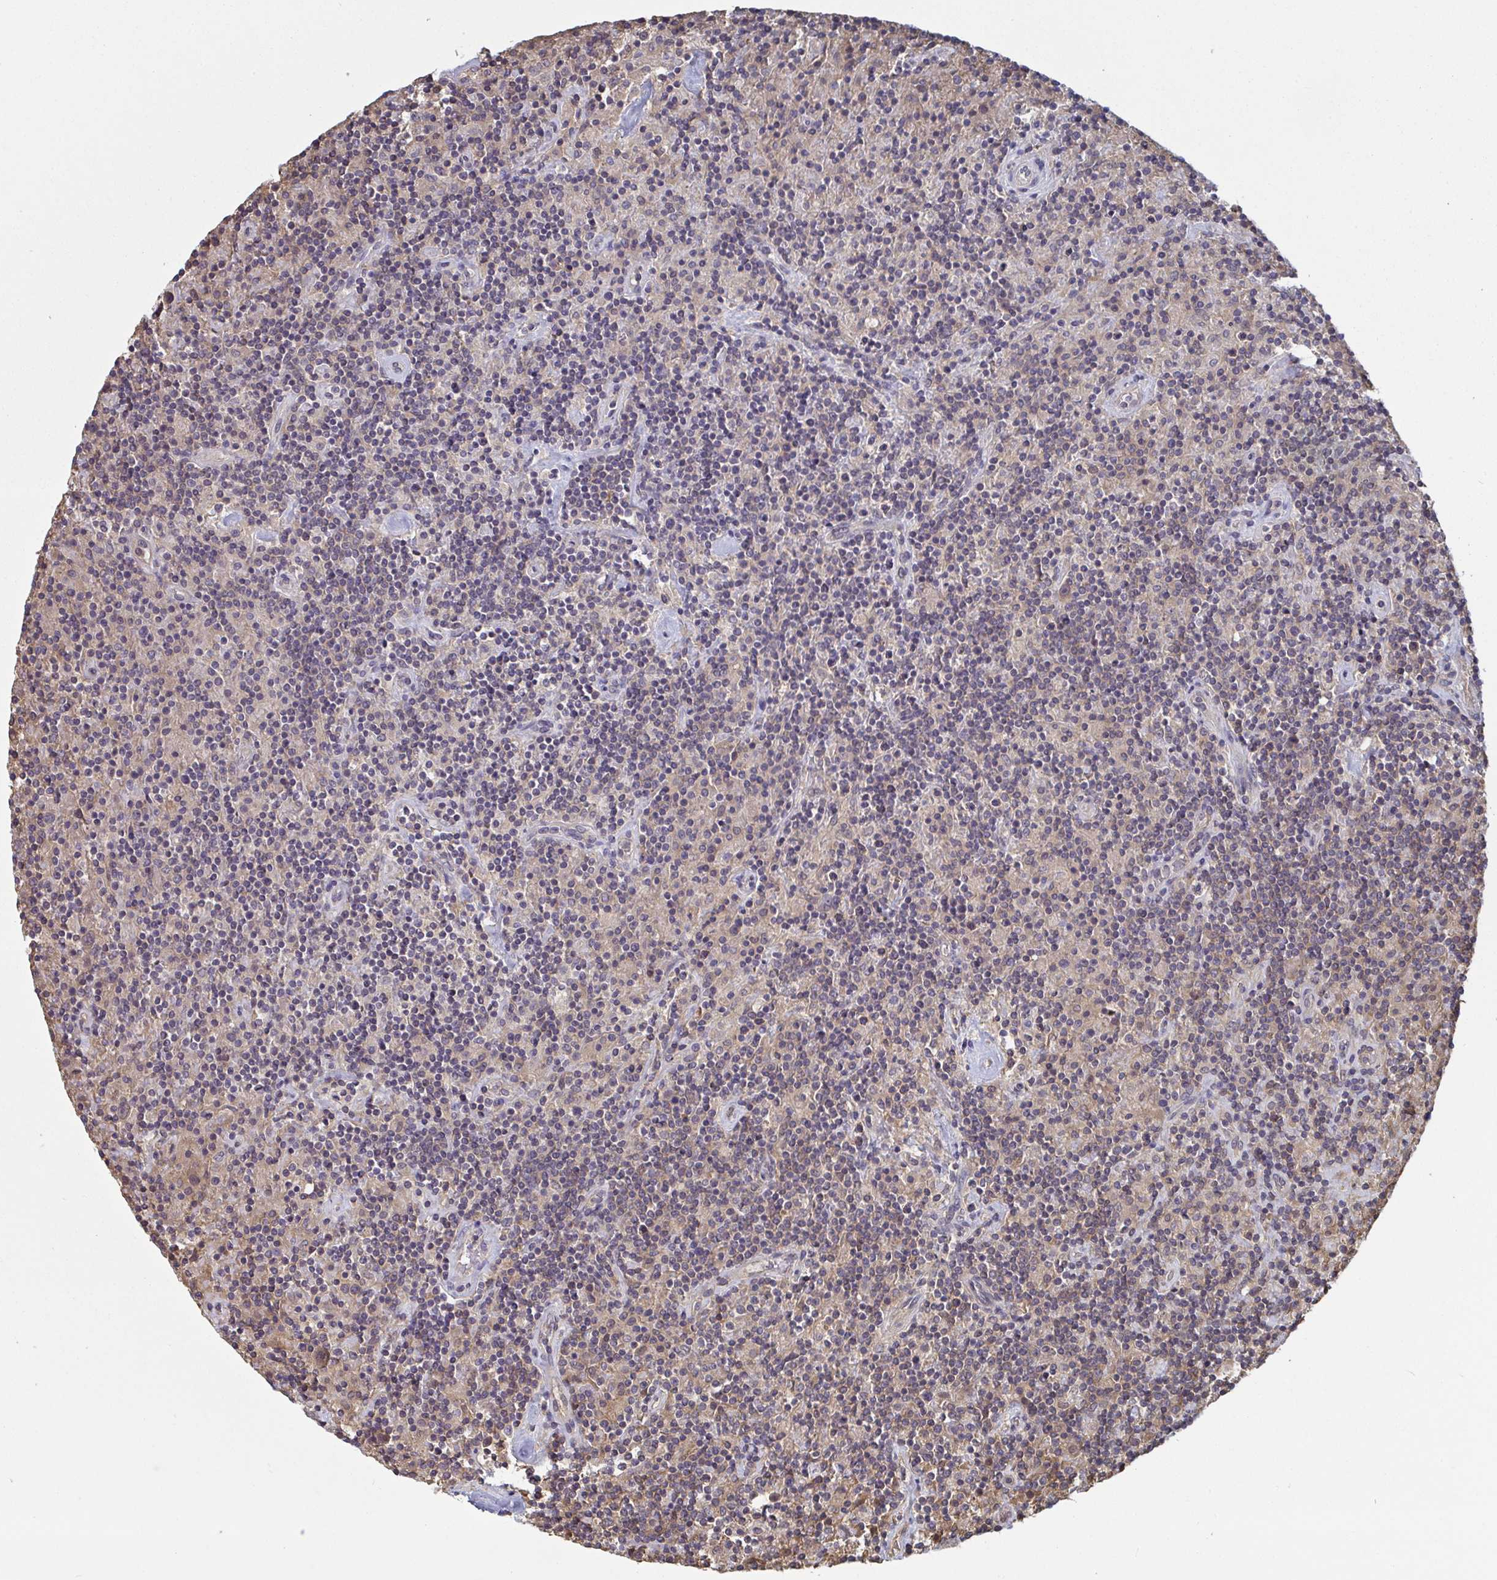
{"staining": {"intensity": "weak", "quantity": "<25%", "location": "nuclear"}, "tissue": "lymphoma", "cell_type": "Tumor cells", "image_type": "cancer", "snomed": [{"axis": "morphology", "description": "Hodgkin's disease, NOS"}, {"axis": "topography", "description": "Lymph node"}], "caption": "IHC of Hodgkin's disease displays no staining in tumor cells.", "gene": "TTC9C", "patient": {"sex": "male", "age": 70}}